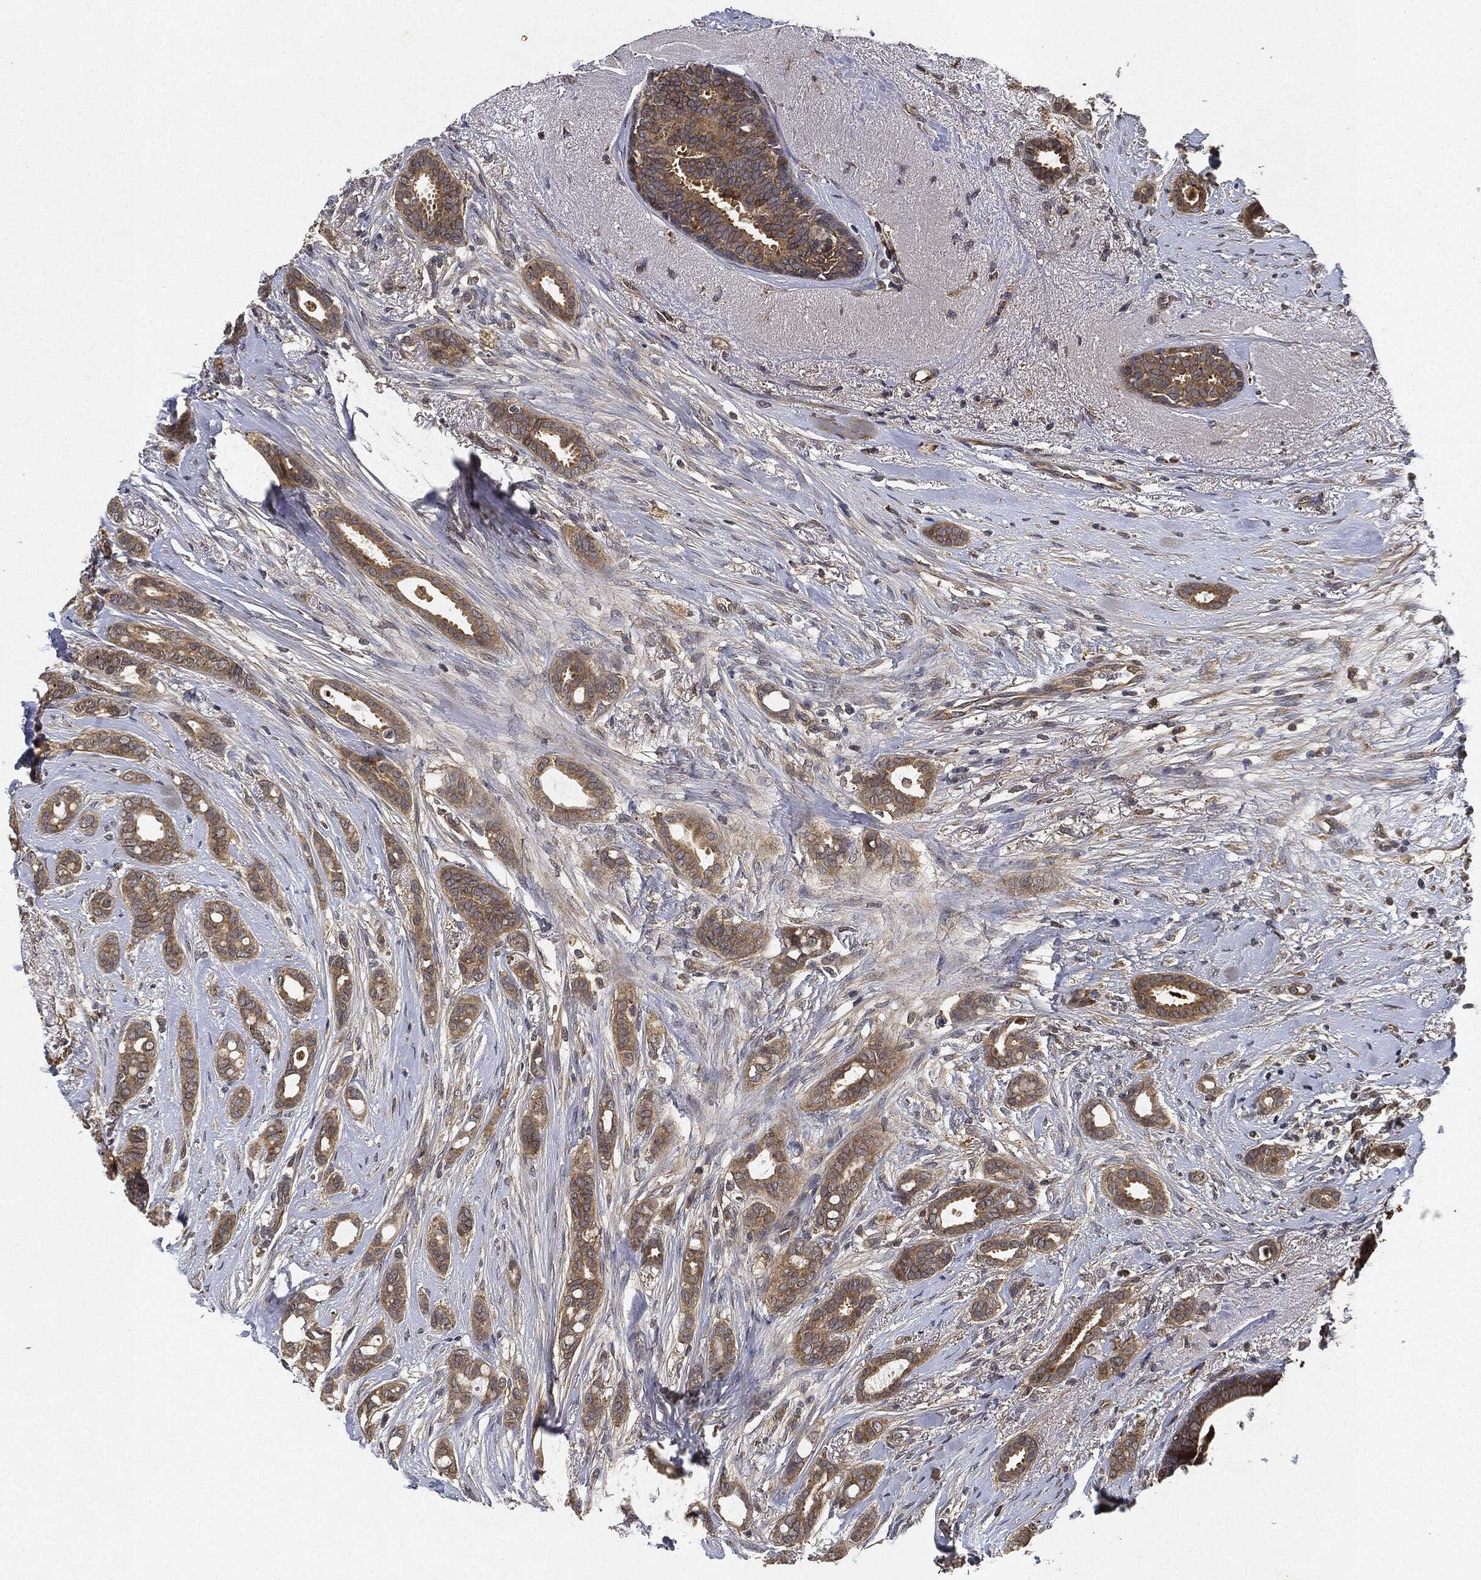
{"staining": {"intensity": "weak", "quantity": ">75%", "location": "cytoplasmic/membranous"}, "tissue": "breast cancer", "cell_type": "Tumor cells", "image_type": "cancer", "snomed": [{"axis": "morphology", "description": "Duct carcinoma"}, {"axis": "topography", "description": "Breast"}], "caption": "Immunohistochemistry image of human intraductal carcinoma (breast) stained for a protein (brown), which displays low levels of weak cytoplasmic/membranous staining in approximately >75% of tumor cells.", "gene": "MLST8", "patient": {"sex": "female", "age": 51}}